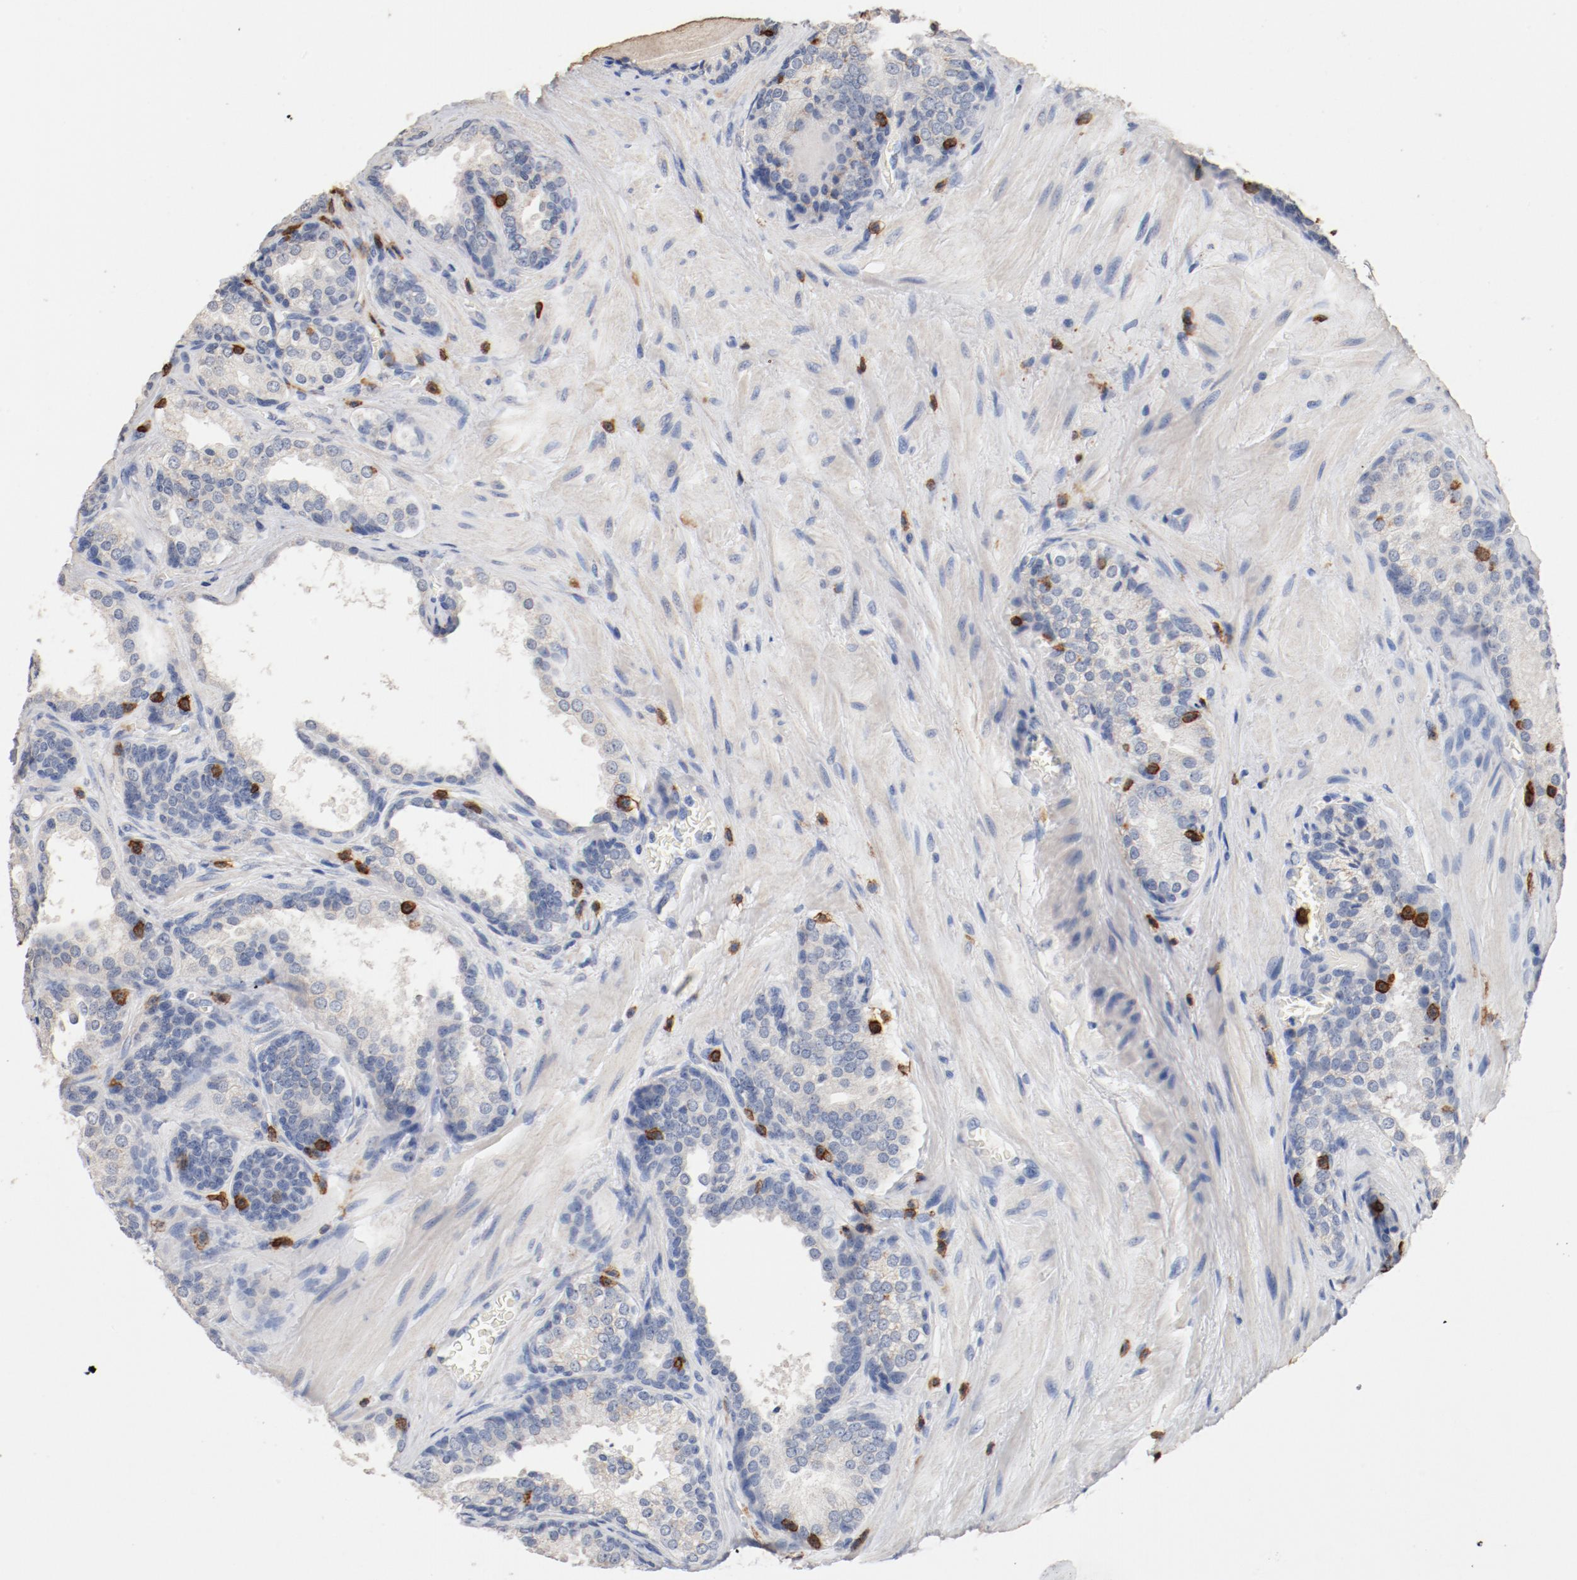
{"staining": {"intensity": "weak", "quantity": ">75%", "location": "cytoplasmic/membranous"}, "tissue": "prostate cancer", "cell_type": "Tumor cells", "image_type": "cancer", "snomed": [{"axis": "morphology", "description": "Adenocarcinoma, High grade"}, {"axis": "topography", "description": "Prostate"}], "caption": "The image demonstrates staining of prostate cancer (adenocarcinoma (high-grade)), revealing weak cytoplasmic/membranous protein staining (brown color) within tumor cells.", "gene": "CD247", "patient": {"sex": "male", "age": 70}}